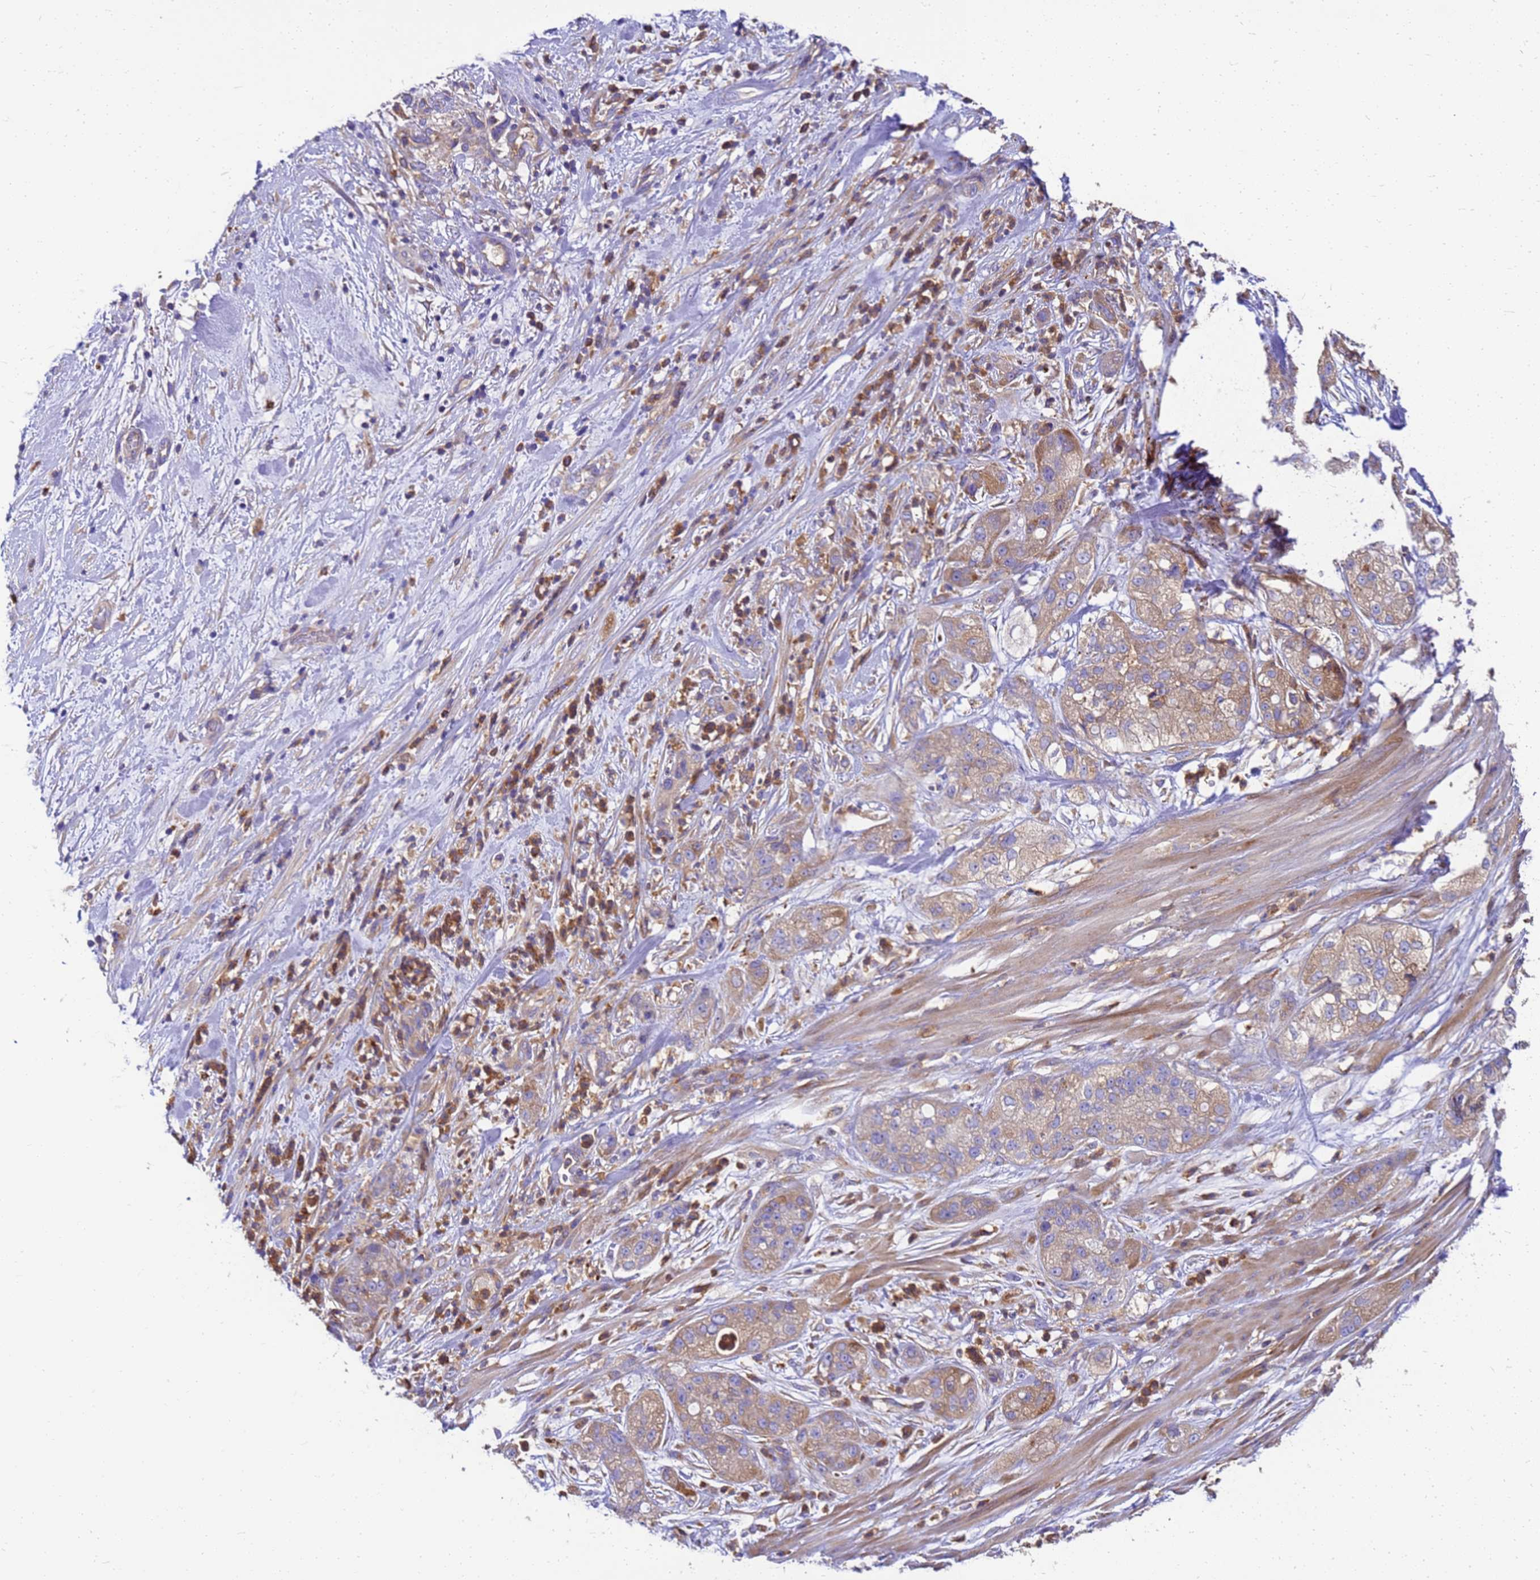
{"staining": {"intensity": "weak", "quantity": ">75%", "location": "cytoplasmic/membranous"}, "tissue": "pancreatic cancer", "cell_type": "Tumor cells", "image_type": "cancer", "snomed": [{"axis": "morphology", "description": "Adenocarcinoma, NOS"}, {"axis": "topography", "description": "Pancreas"}], "caption": "Approximately >75% of tumor cells in human pancreatic cancer (adenocarcinoma) exhibit weak cytoplasmic/membranous protein expression as visualized by brown immunohistochemical staining.", "gene": "ZNF235", "patient": {"sex": "female", "age": 78}}